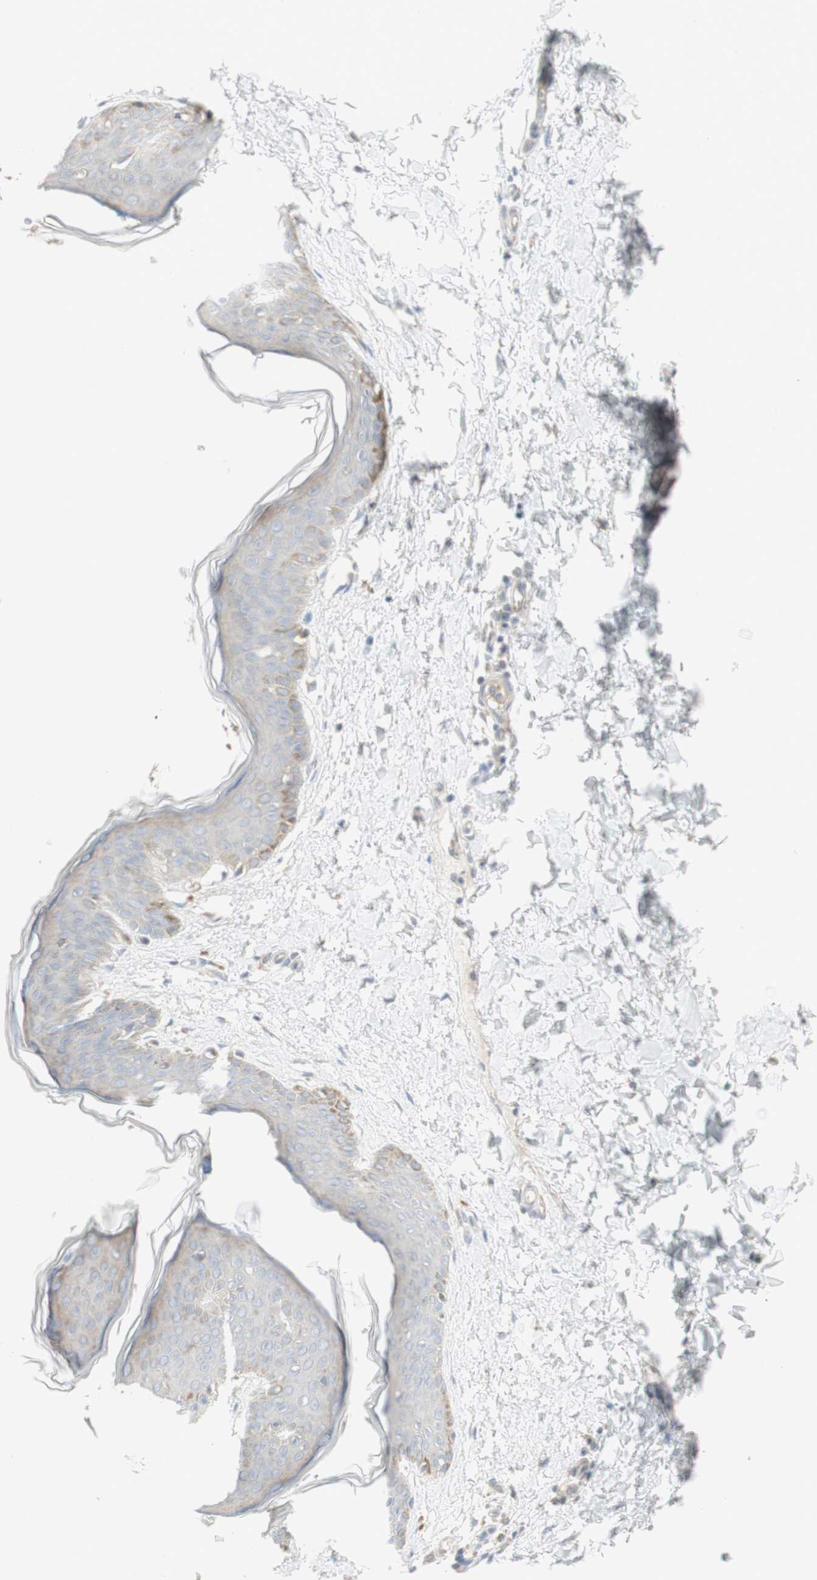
{"staining": {"intensity": "negative", "quantity": "none", "location": "none"}, "tissue": "skin", "cell_type": "Fibroblasts", "image_type": "normal", "snomed": [{"axis": "morphology", "description": "Normal tissue, NOS"}, {"axis": "topography", "description": "Skin"}], "caption": "Immunohistochemical staining of unremarkable skin reveals no significant staining in fibroblasts. (DAB (3,3'-diaminobenzidine) immunohistochemistry visualized using brightfield microscopy, high magnification).", "gene": "PTGER4", "patient": {"sex": "female", "age": 17}}